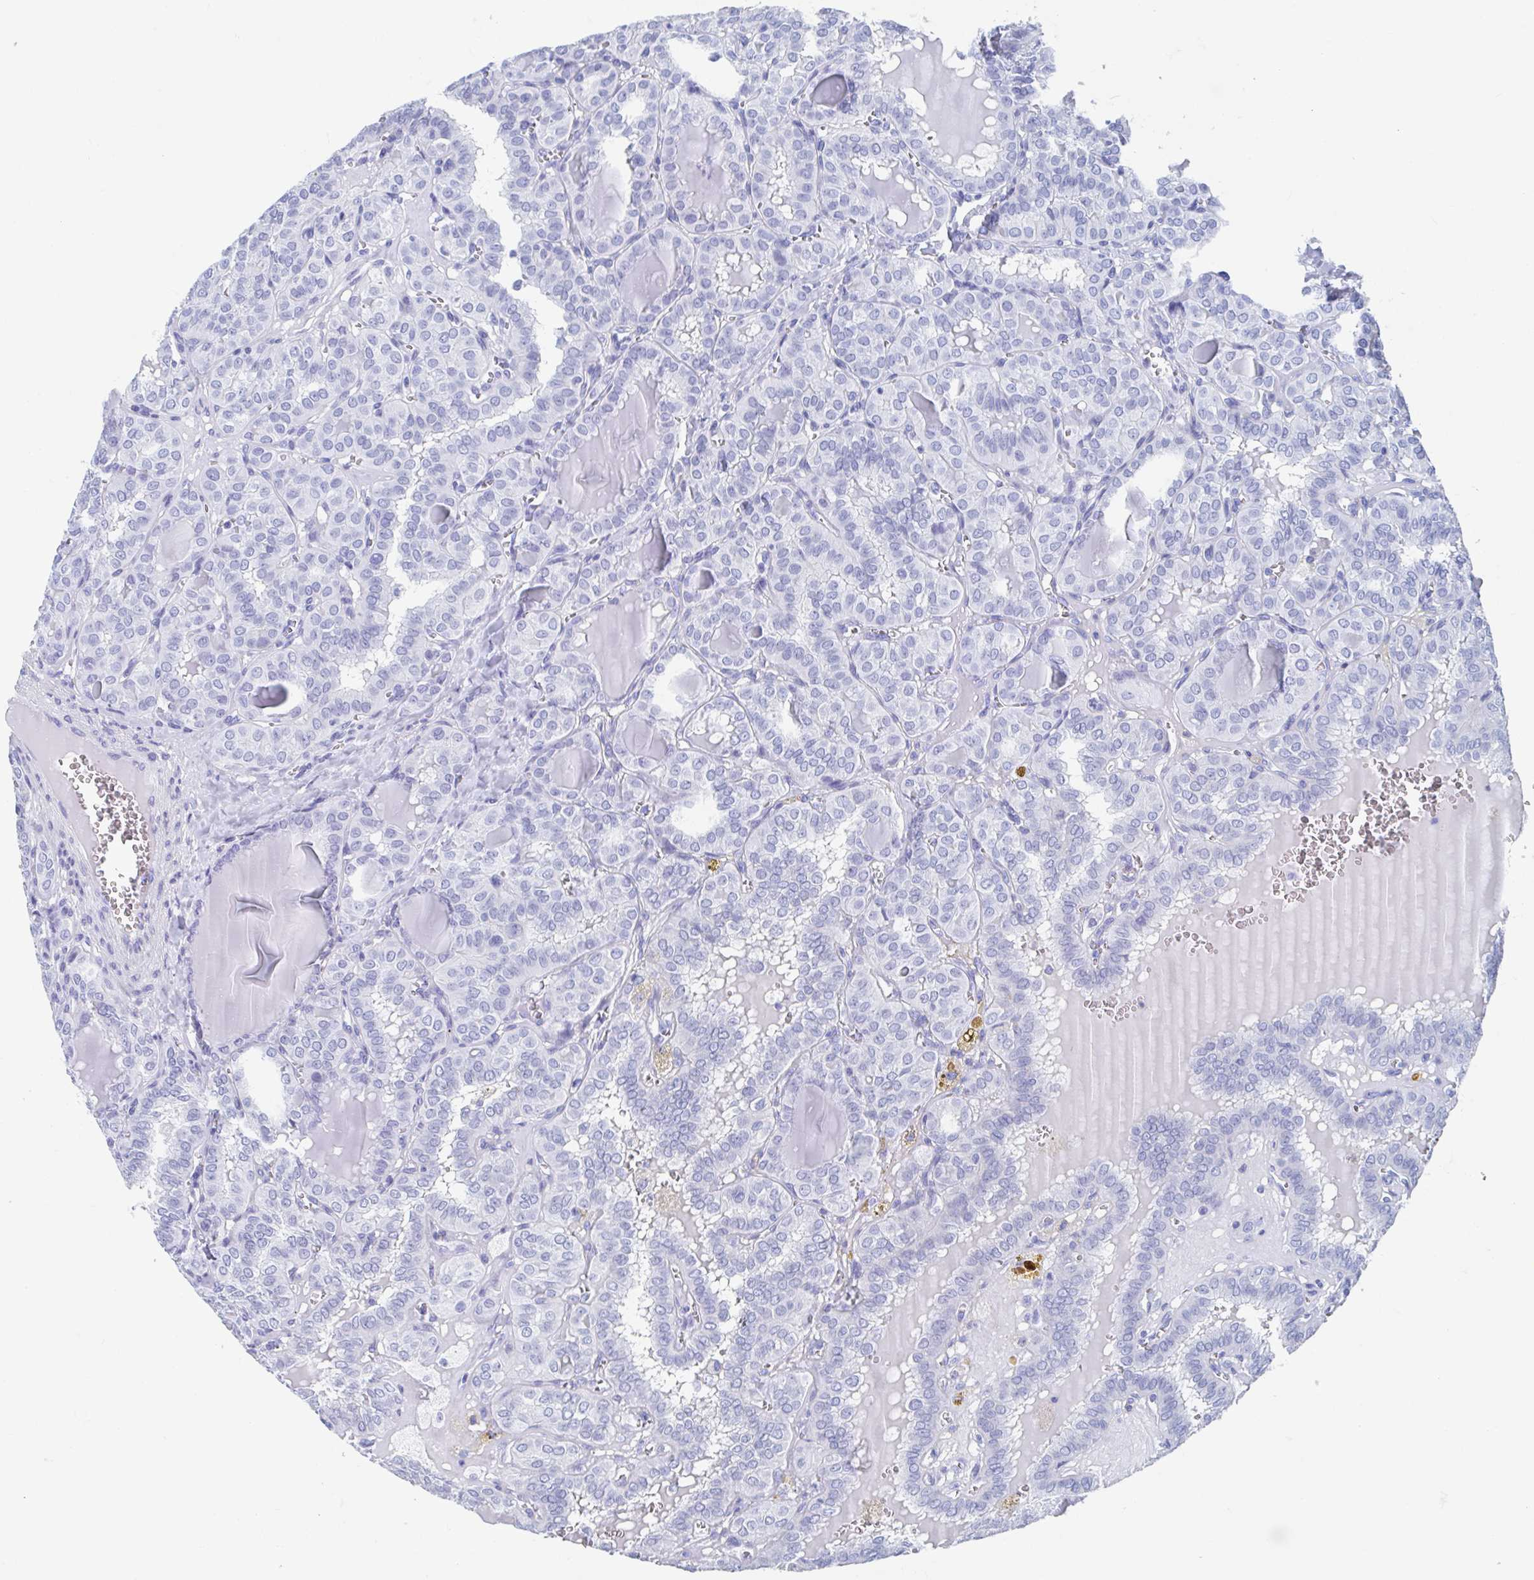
{"staining": {"intensity": "negative", "quantity": "none", "location": "none"}, "tissue": "thyroid cancer", "cell_type": "Tumor cells", "image_type": "cancer", "snomed": [{"axis": "morphology", "description": "Papillary adenocarcinoma, NOS"}, {"axis": "topography", "description": "Thyroid gland"}], "caption": "This is a micrograph of immunohistochemistry staining of thyroid cancer (papillary adenocarcinoma), which shows no expression in tumor cells.", "gene": "SHCBP1L", "patient": {"sex": "female", "age": 41}}